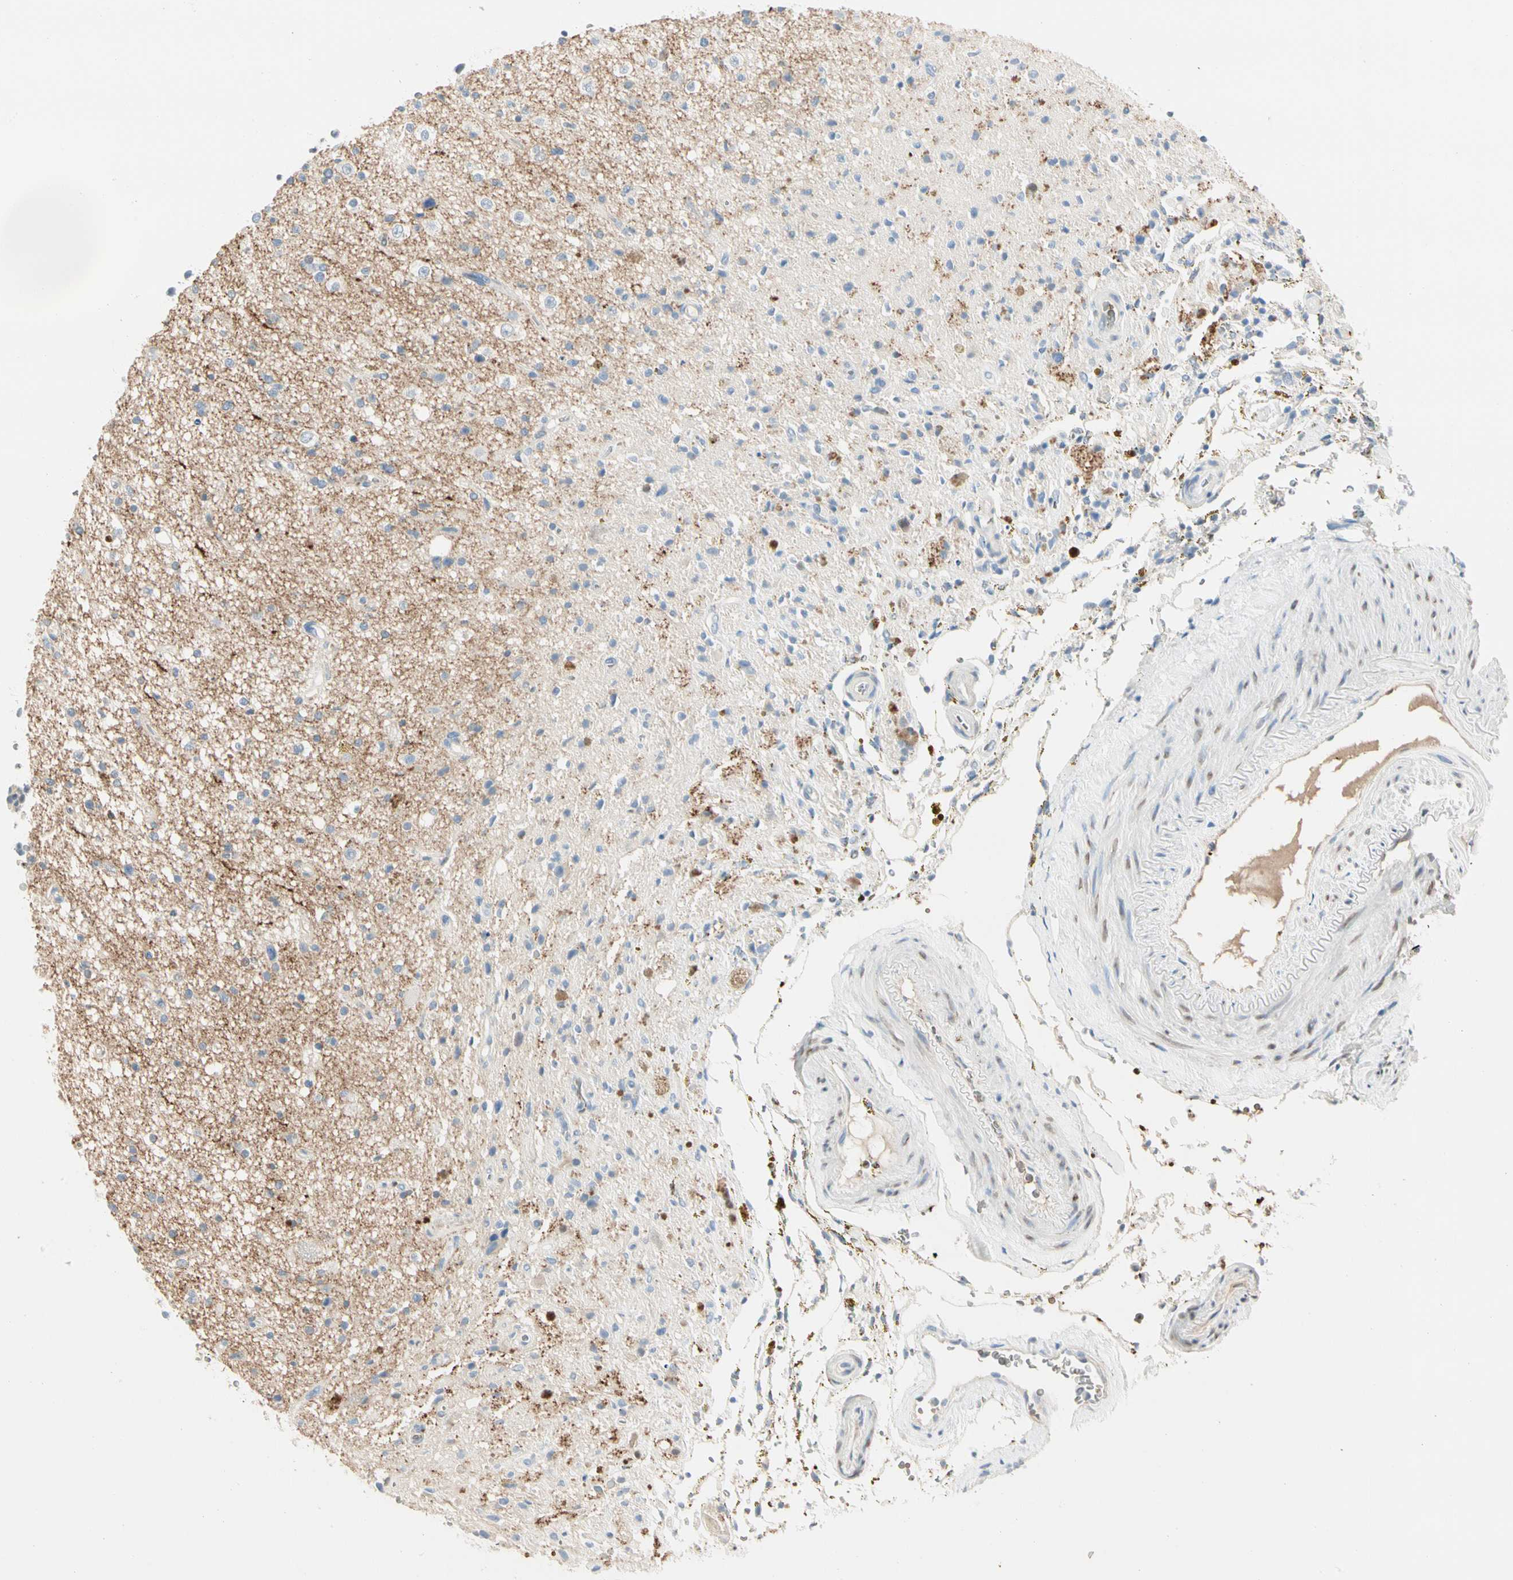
{"staining": {"intensity": "negative", "quantity": "none", "location": "none"}, "tissue": "glioma", "cell_type": "Tumor cells", "image_type": "cancer", "snomed": [{"axis": "morphology", "description": "Glioma, malignant, High grade"}, {"axis": "topography", "description": "Brain"}], "caption": "Immunohistochemistry (IHC) image of neoplastic tissue: glioma stained with DAB (3,3'-diaminobenzidine) demonstrates no significant protein positivity in tumor cells.", "gene": "CA1", "patient": {"sex": "male", "age": 33}}